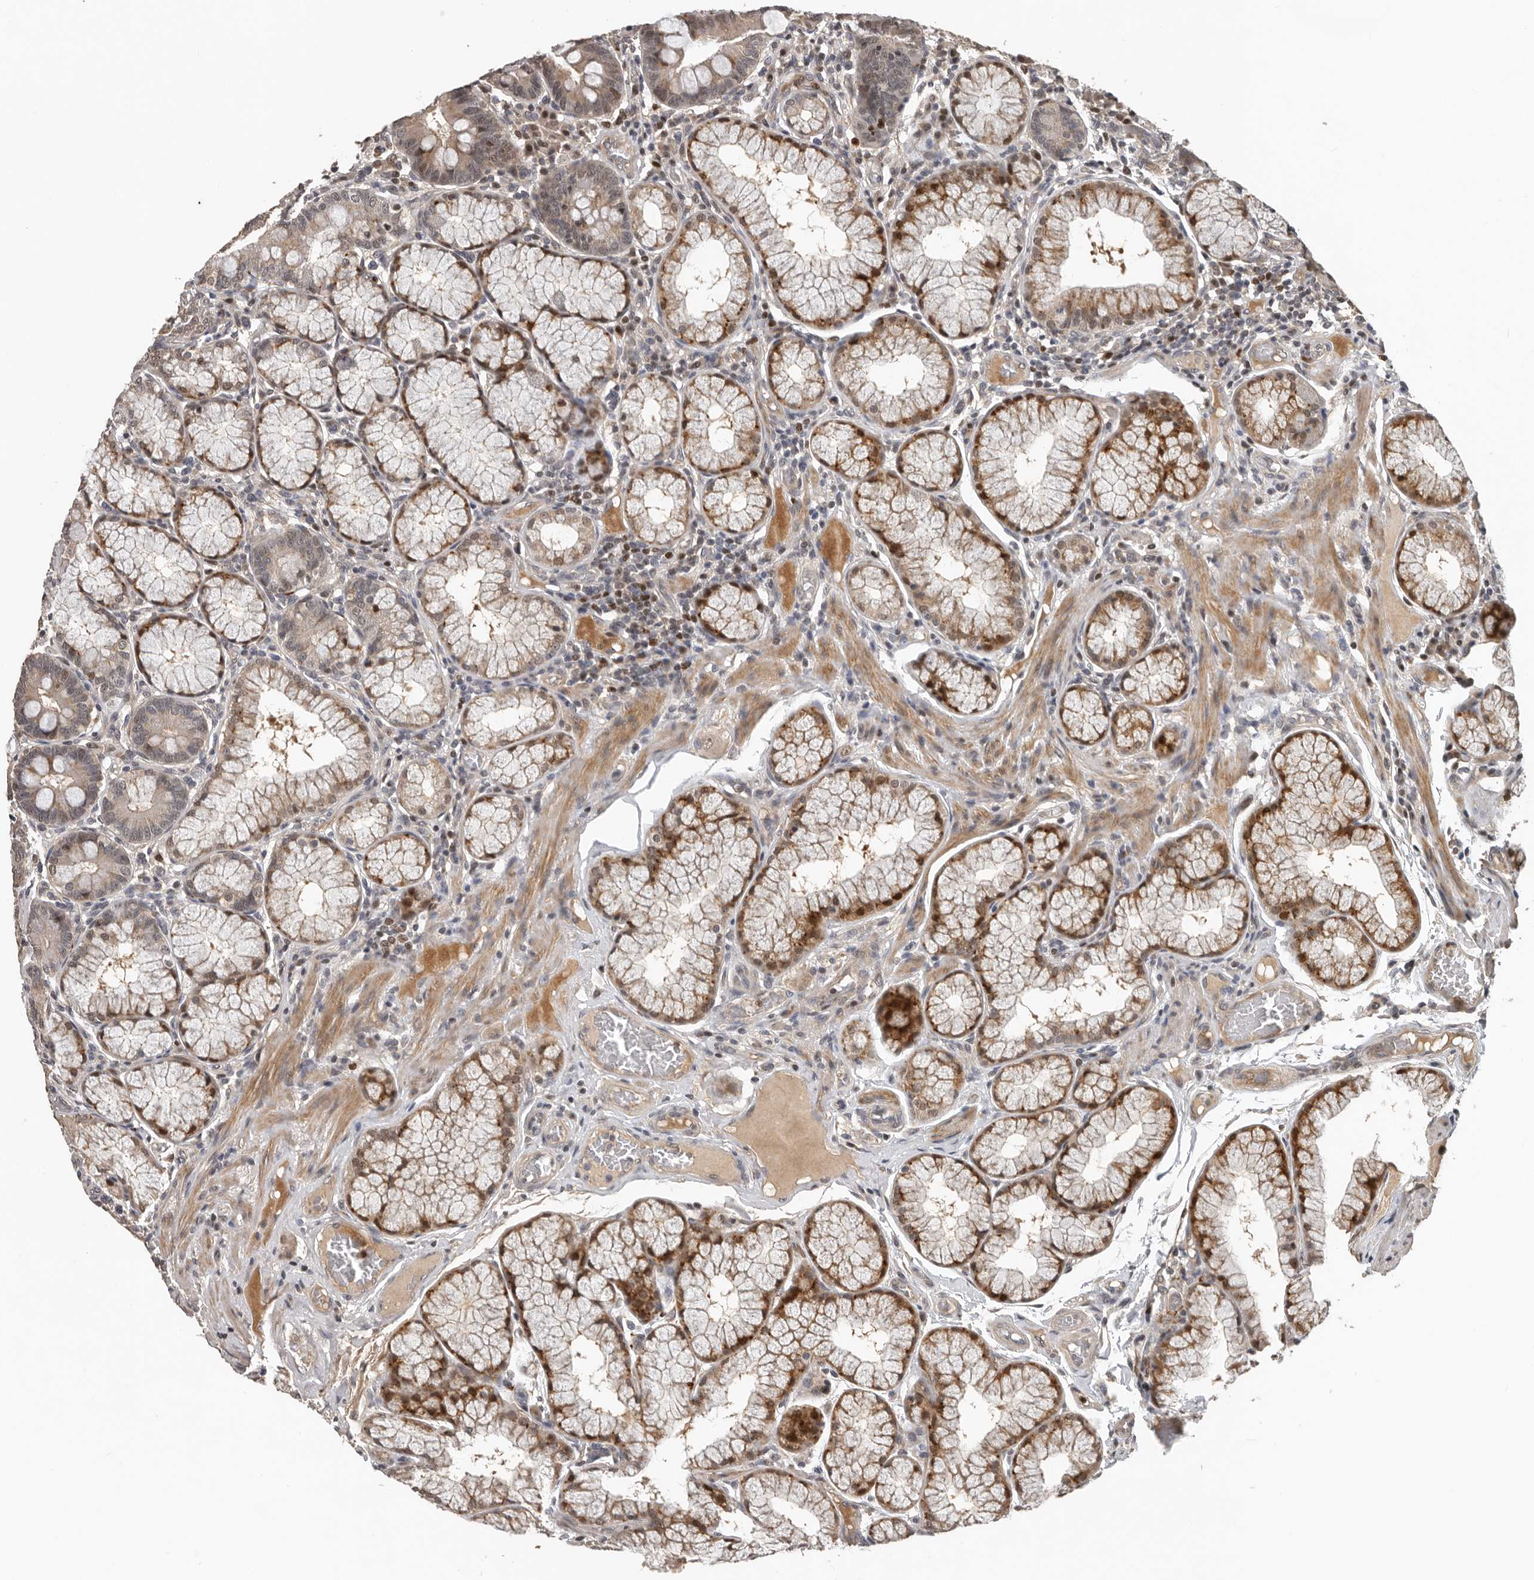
{"staining": {"intensity": "strong", "quantity": ">75%", "location": "cytoplasmic/membranous,nuclear"}, "tissue": "duodenum", "cell_type": "Glandular cells", "image_type": "normal", "snomed": [{"axis": "morphology", "description": "Normal tissue, NOS"}, {"axis": "topography", "description": "Duodenum"}], "caption": "Immunohistochemistry (IHC) of benign human duodenum demonstrates high levels of strong cytoplasmic/membranous,nuclear positivity in about >75% of glandular cells.", "gene": "HENMT1", "patient": {"sex": "male", "age": 50}}